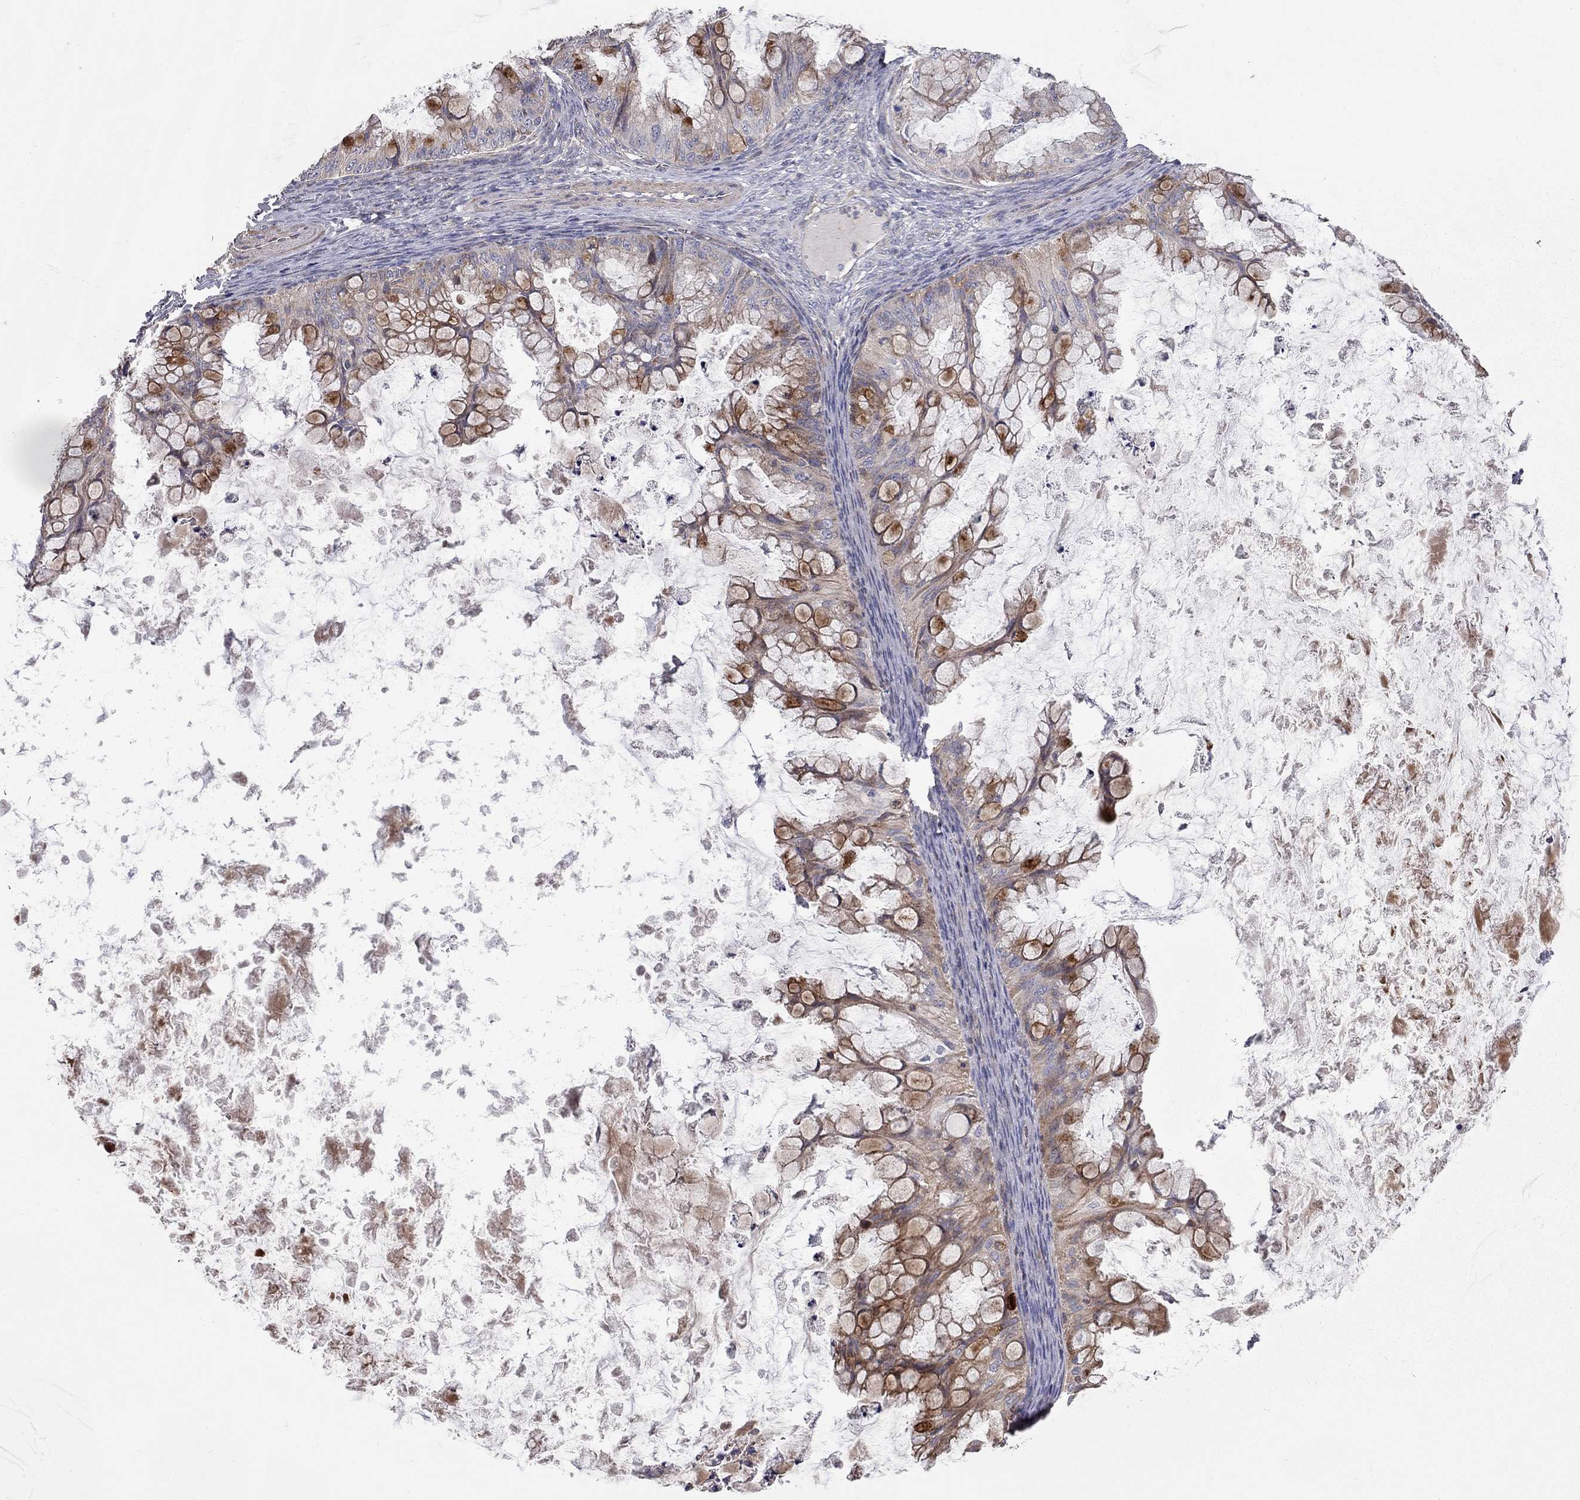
{"staining": {"intensity": "moderate", "quantity": "25%-75%", "location": "cytoplasmic/membranous"}, "tissue": "ovarian cancer", "cell_type": "Tumor cells", "image_type": "cancer", "snomed": [{"axis": "morphology", "description": "Cystadenocarcinoma, mucinous, NOS"}, {"axis": "topography", "description": "Ovary"}], "caption": "This micrograph demonstrates immunohistochemistry staining of human ovarian cancer (mucinous cystadenocarcinoma), with medium moderate cytoplasmic/membranous expression in about 25%-75% of tumor cells.", "gene": "KANSL1L", "patient": {"sex": "female", "age": 35}}